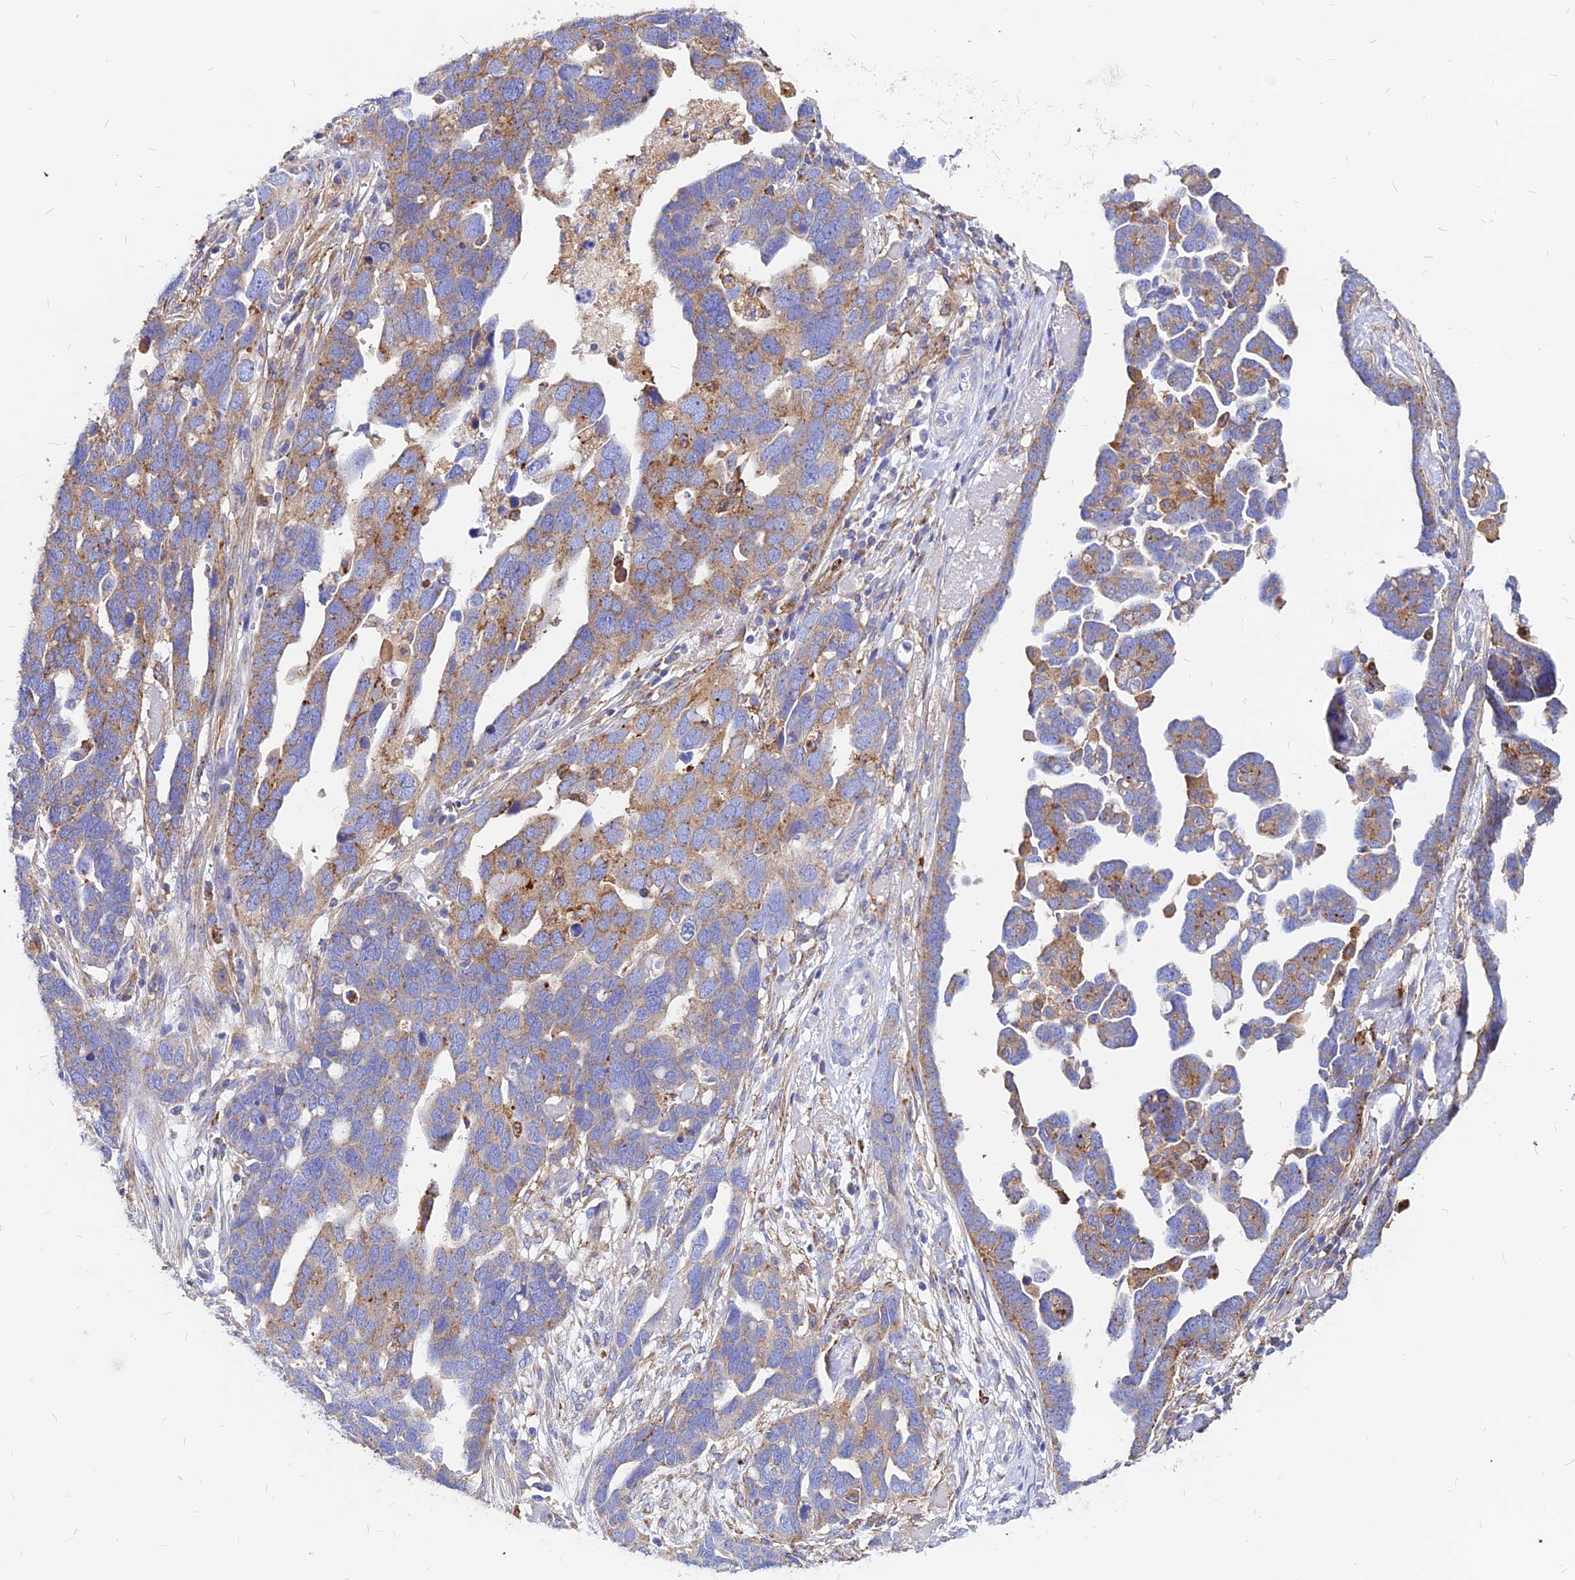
{"staining": {"intensity": "weak", "quantity": "25%-75%", "location": "cytoplasmic/membranous"}, "tissue": "ovarian cancer", "cell_type": "Tumor cells", "image_type": "cancer", "snomed": [{"axis": "morphology", "description": "Cystadenocarcinoma, serous, NOS"}, {"axis": "topography", "description": "Ovary"}], "caption": "Ovarian serous cystadenocarcinoma stained with IHC reveals weak cytoplasmic/membranous positivity in approximately 25%-75% of tumor cells.", "gene": "AGTRAP", "patient": {"sex": "female", "age": 54}}